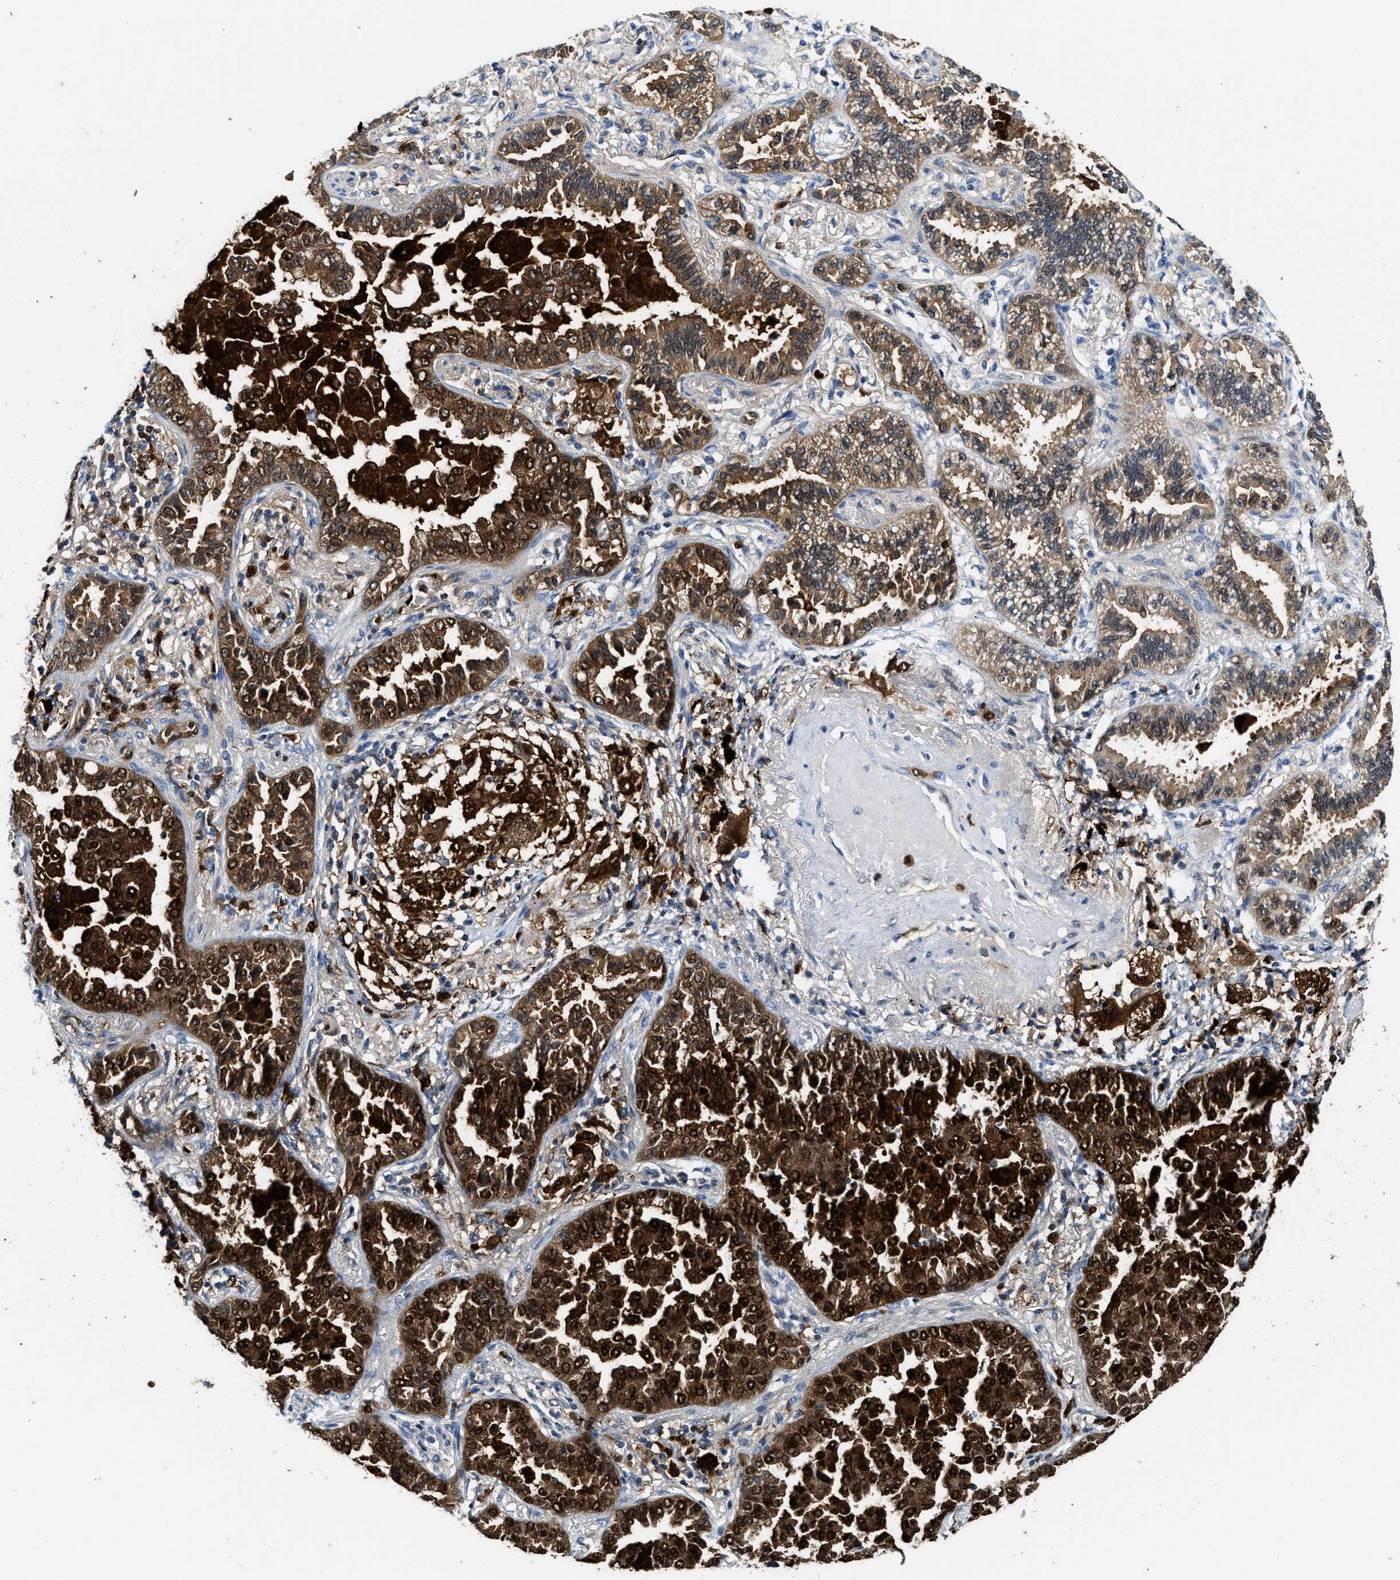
{"staining": {"intensity": "strong", "quantity": ">75%", "location": "cytoplasmic/membranous,nuclear"}, "tissue": "lung cancer", "cell_type": "Tumor cells", "image_type": "cancer", "snomed": [{"axis": "morphology", "description": "Normal tissue, NOS"}, {"axis": "morphology", "description": "Adenocarcinoma, NOS"}, {"axis": "topography", "description": "Lung"}], "caption": "Immunohistochemical staining of adenocarcinoma (lung) displays high levels of strong cytoplasmic/membranous and nuclear positivity in approximately >75% of tumor cells.", "gene": "LTA4H", "patient": {"sex": "male", "age": 59}}